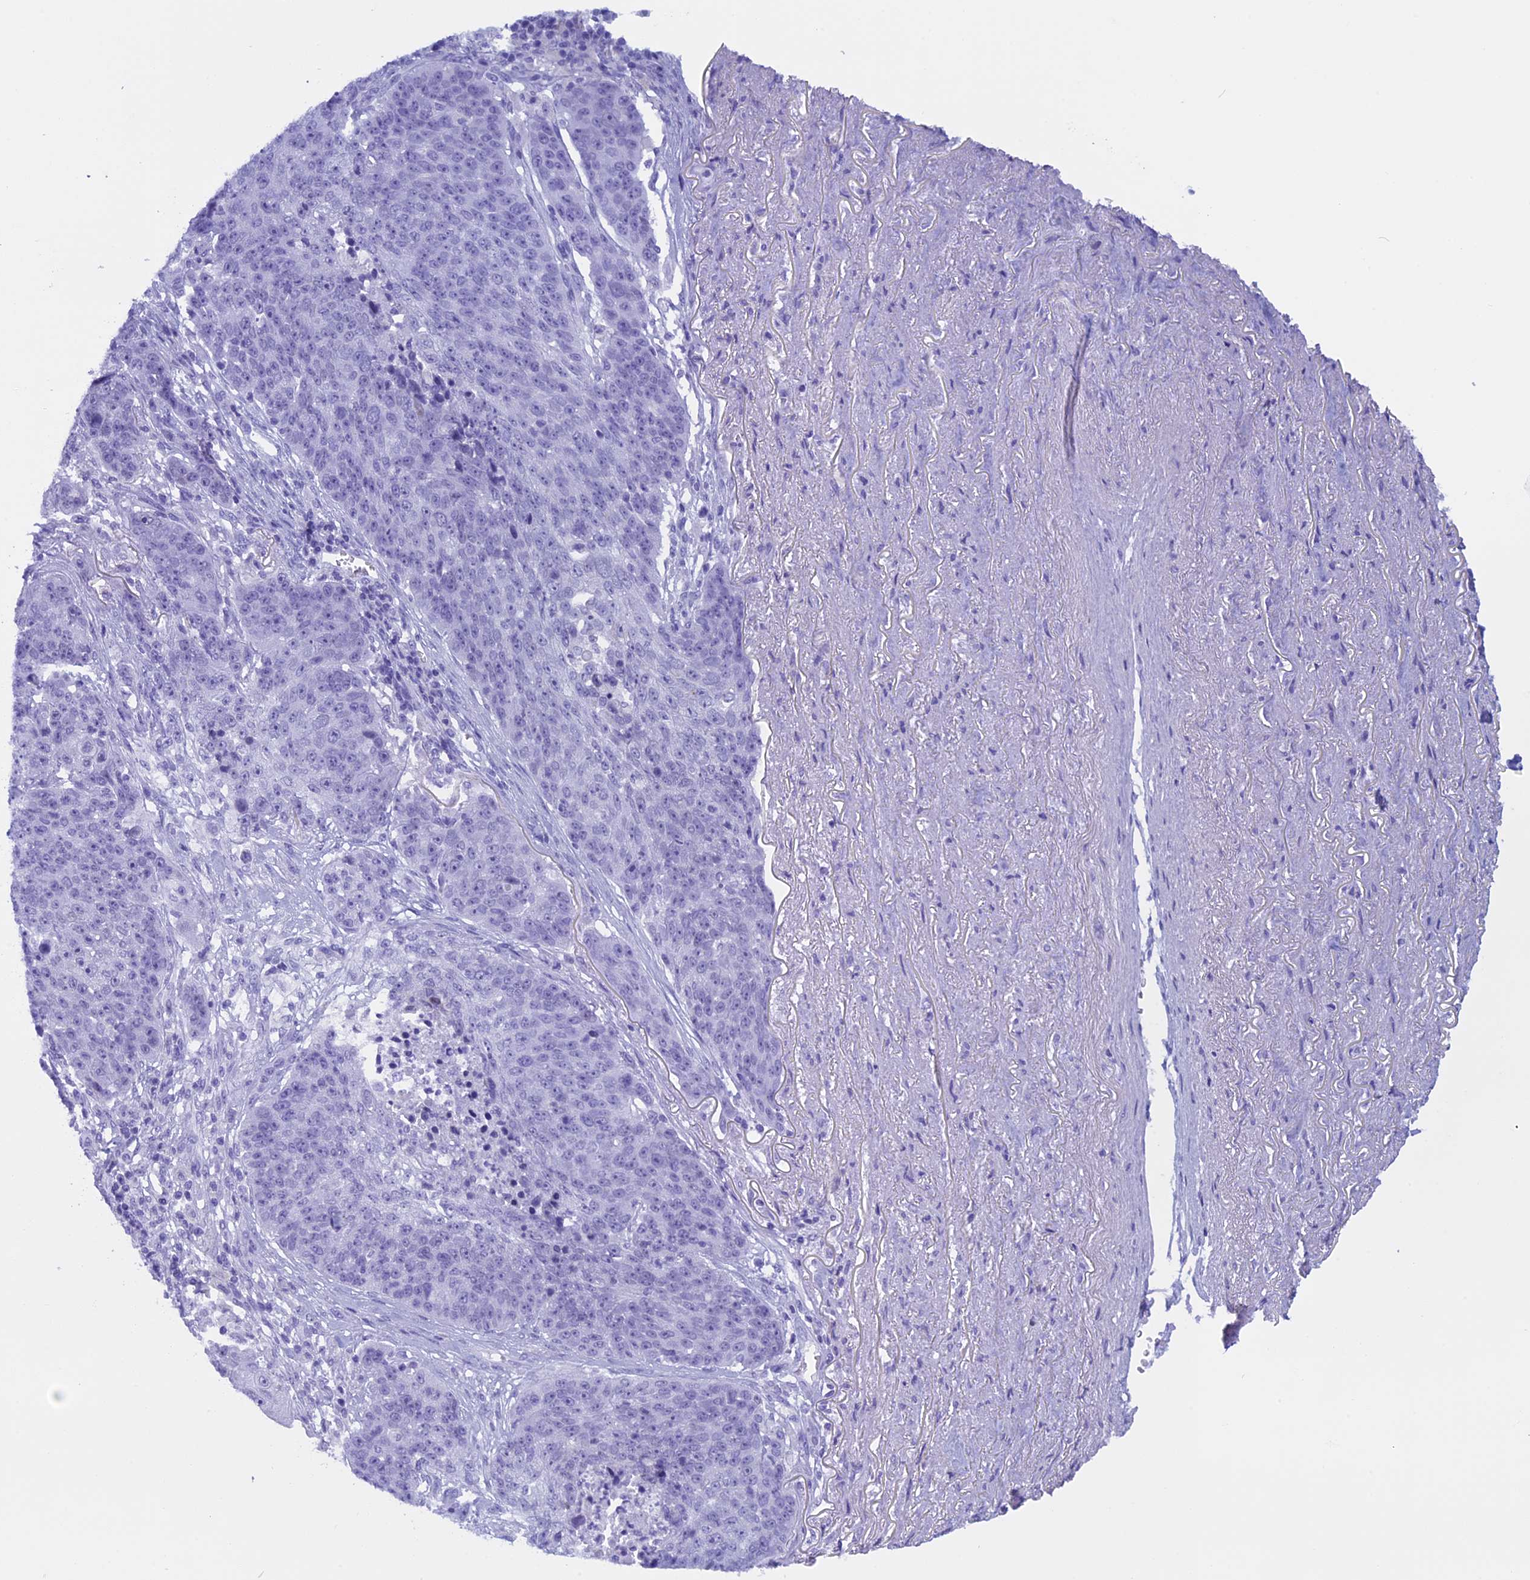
{"staining": {"intensity": "negative", "quantity": "none", "location": "none"}, "tissue": "lung cancer", "cell_type": "Tumor cells", "image_type": "cancer", "snomed": [{"axis": "morphology", "description": "Normal tissue, NOS"}, {"axis": "morphology", "description": "Squamous cell carcinoma, NOS"}, {"axis": "topography", "description": "Lymph node"}, {"axis": "topography", "description": "Lung"}], "caption": "This is a histopathology image of immunohistochemistry staining of lung cancer, which shows no expression in tumor cells. (DAB immunohistochemistry visualized using brightfield microscopy, high magnification).", "gene": "FAM169A", "patient": {"sex": "male", "age": 66}}